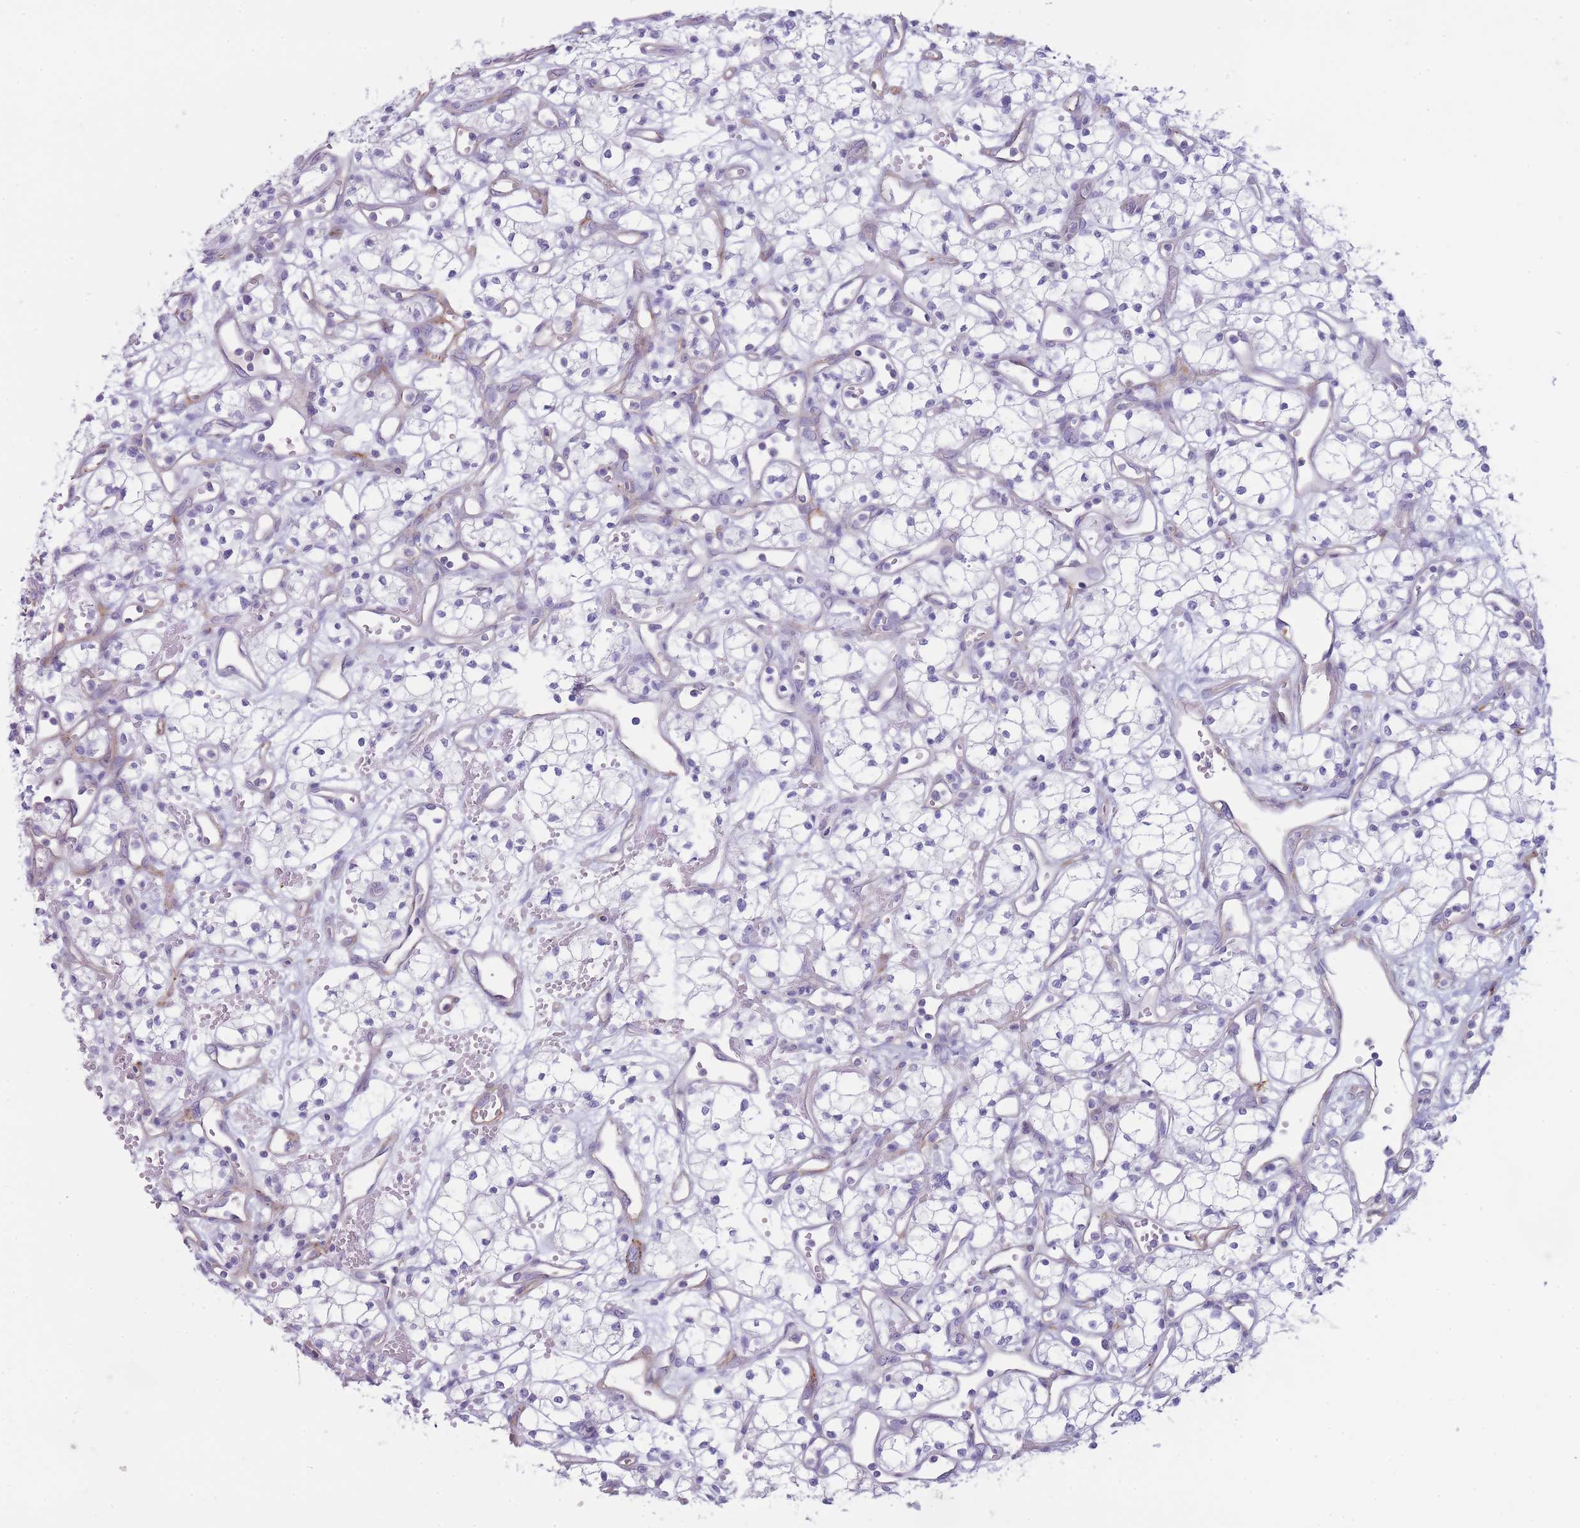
{"staining": {"intensity": "negative", "quantity": "none", "location": "none"}, "tissue": "renal cancer", "cell_type": "Tumor cells", "image_type": "cancer", "snomed": [{"axis": "morphology", "description": "Adenocarcinoma, NOS"}, {"axis": "topography", "description": "Kidney"}], "caption": "Renal adenocarcinoma stained for a protein using immunohistochemistry (IHC) displays no staining tumor cells.", "gene": "UTP14A", "patient": {"sex": "male", "age": 59}}